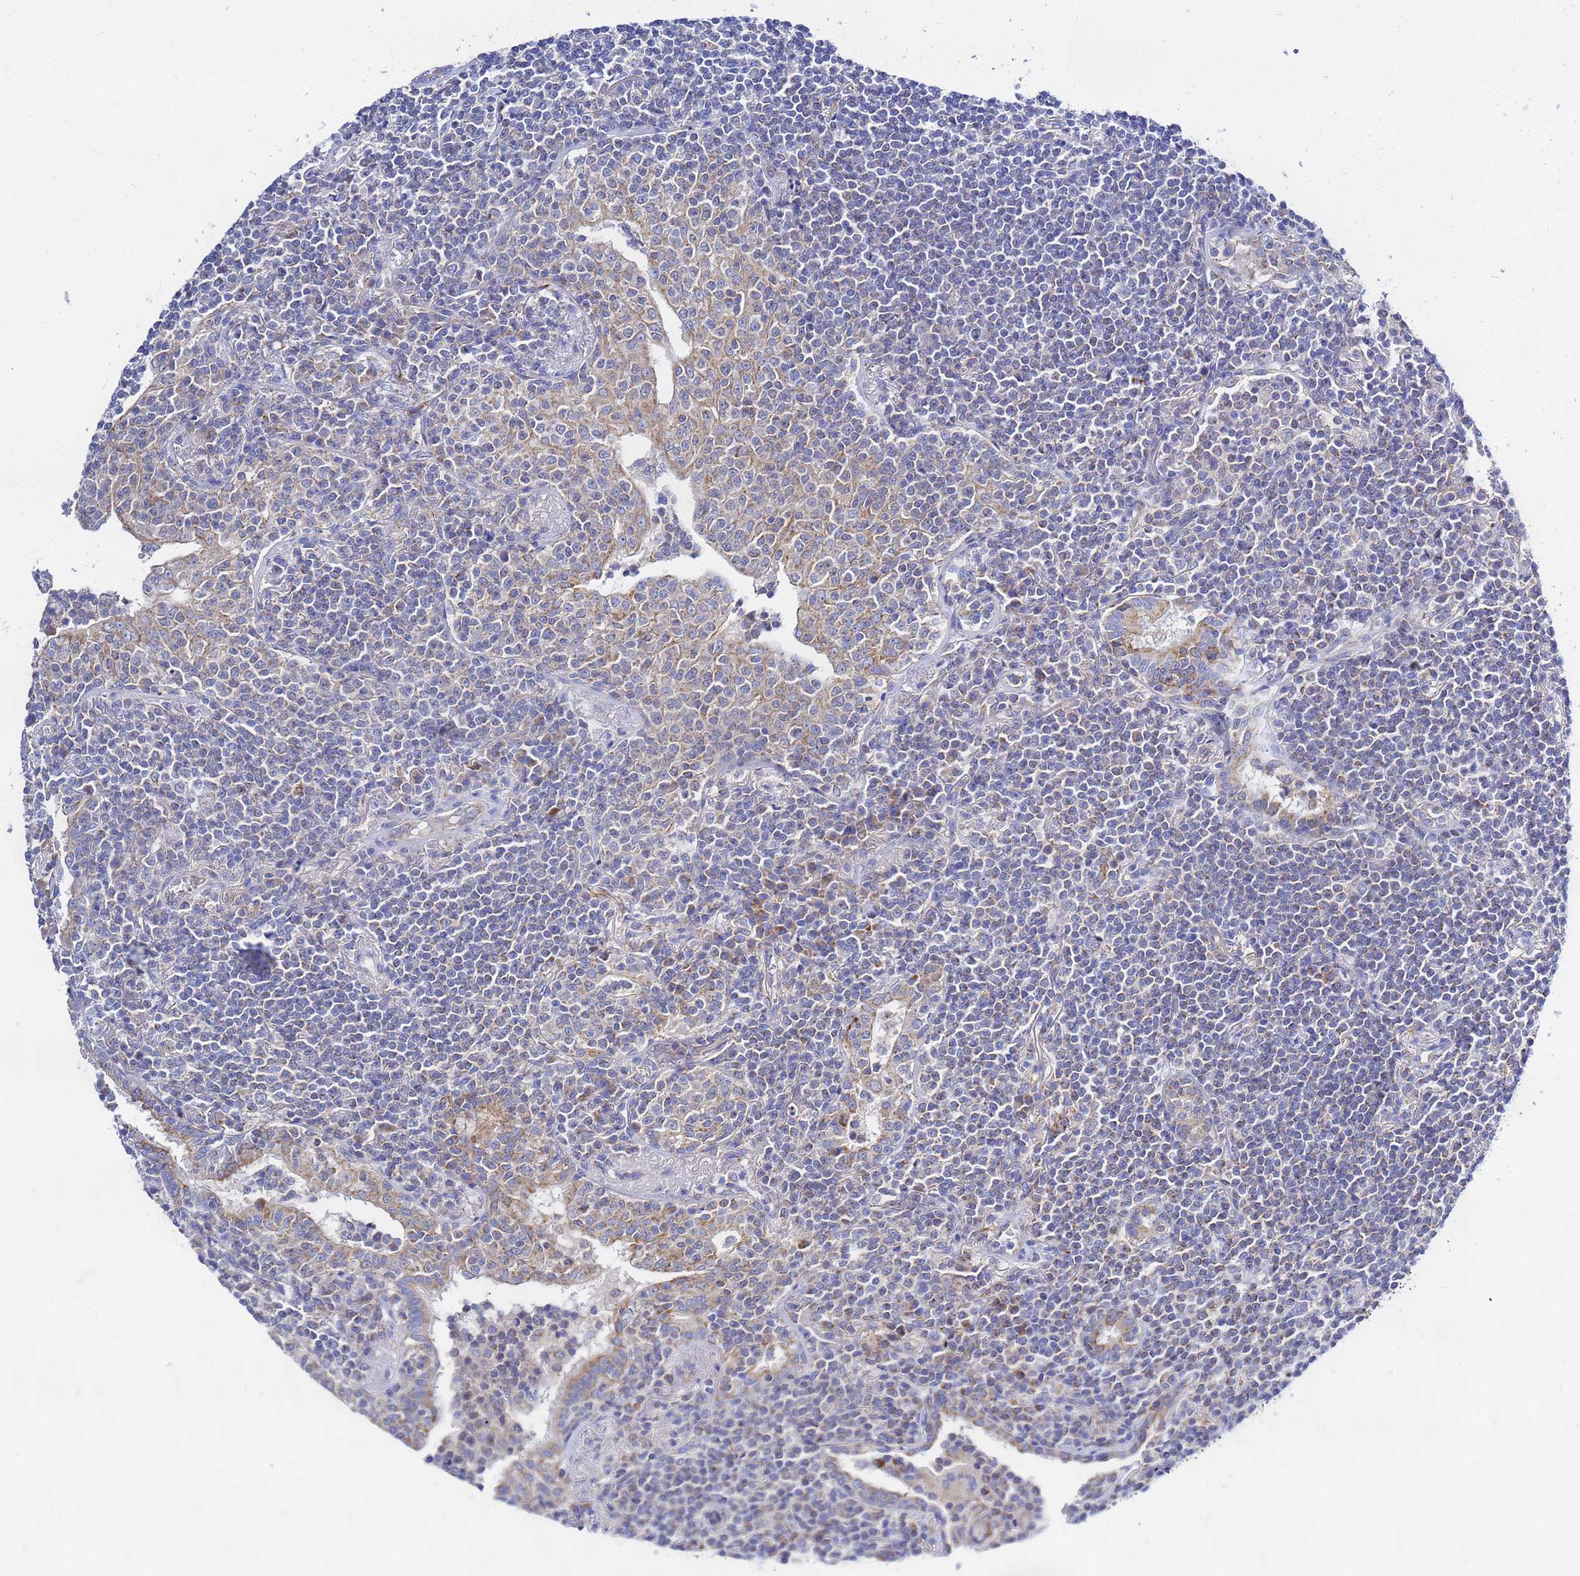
{"staining": {"intensity": "weak", "quantity": "<25%", "location": "cytoplasmic/membranous"}, "tissue": "lymphoma", "cell_type": "Tumor cells", "image_type": "cancer", "snomed": [{"axis": "morphology", "description": "Malignant lymphoma, non-Hodgkin's type, Low grade"}, {"axis": "topography", "description": "Lung"}], "caption": "Tumor cells are negative for protein expression in human lymphoma.", "gene": "FAHD2A", "patient": {"sex": "female", "age": 71}}